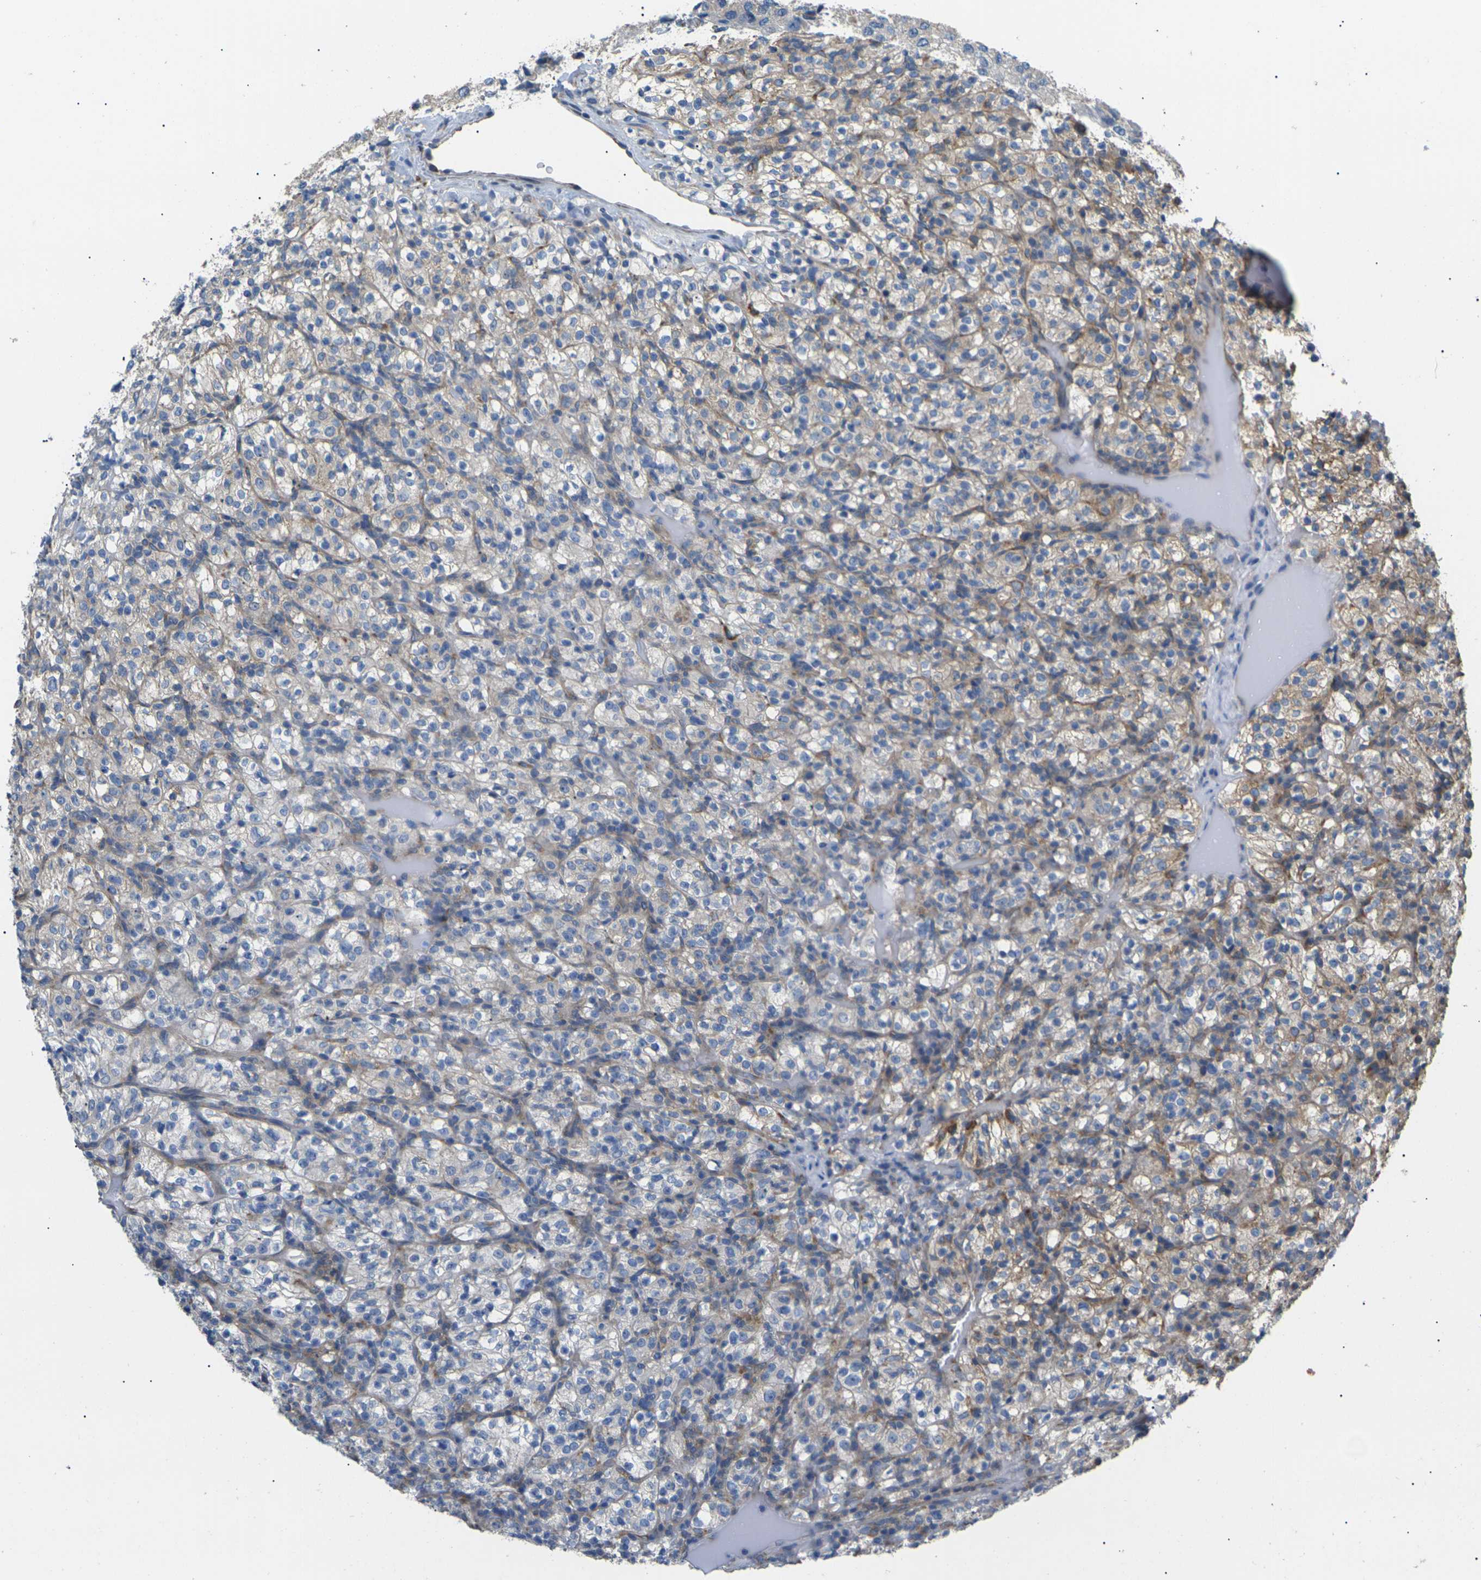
{"staining": {"intensity": "weak", "quantity": "25%-75%", "location": "cytoplasmic/membranous"}, "tissue": "renal cancer", "cell_type": "Tumor cells", "image_type": "cancer", "snomed": [{"axis": "morphology", "description": "Normal tissue, NOS"}, {"axis": "morphology", "description": "Adenocarcinoma, NOS"}, {"axis": "topography", "description": "Kidney"}], "caption": "DAB (3,3'-diaminobenzidine) immunohistochemical staining of adenocarcinoma (renal) shows weak cytoplasmic/membranous protein expression in about 25%-75% of tumor cells.", "gene": "KLHDC8B", "patient": {"sex": "female", "age": 72}}